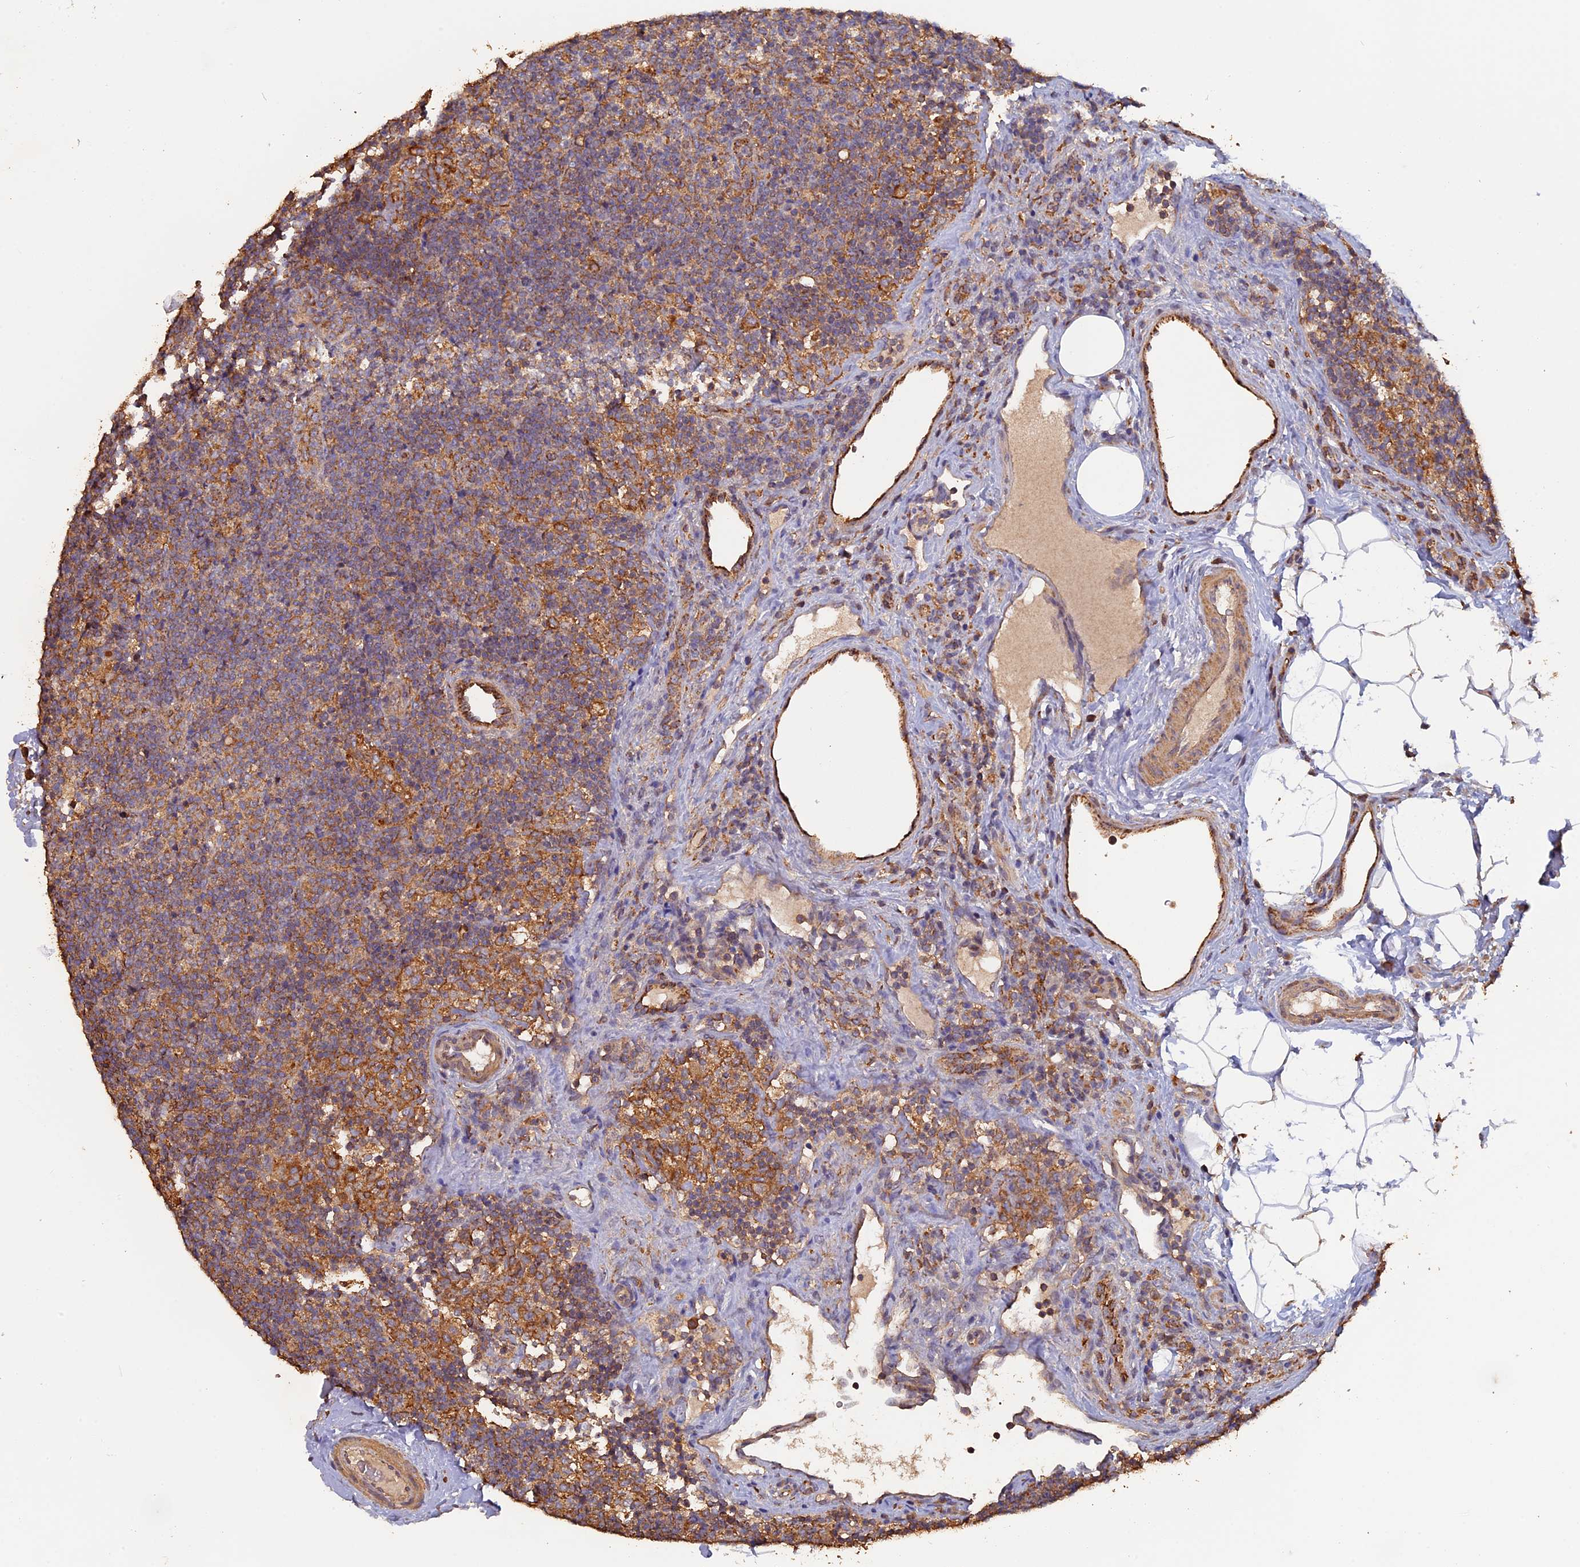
{"staining": {"intensity": "negative", "quantity": "none", "location": "none"}, "tissue": "lymph node", "cell_type": "Germinal center cells", "image_type": "normal", "snomed": [{"axis": "morphology", "description": "Normal tissue, NOS"}, {"axis": "topography", "description": "Lymph node"}], "caption": "IHC micrograph of benign lymph node: human lymph node stained with DAB reveals no significant protein positivity in germinal center cells.", "gene": "PIGQ", "patient": {"sex": "female", "age": 22}}